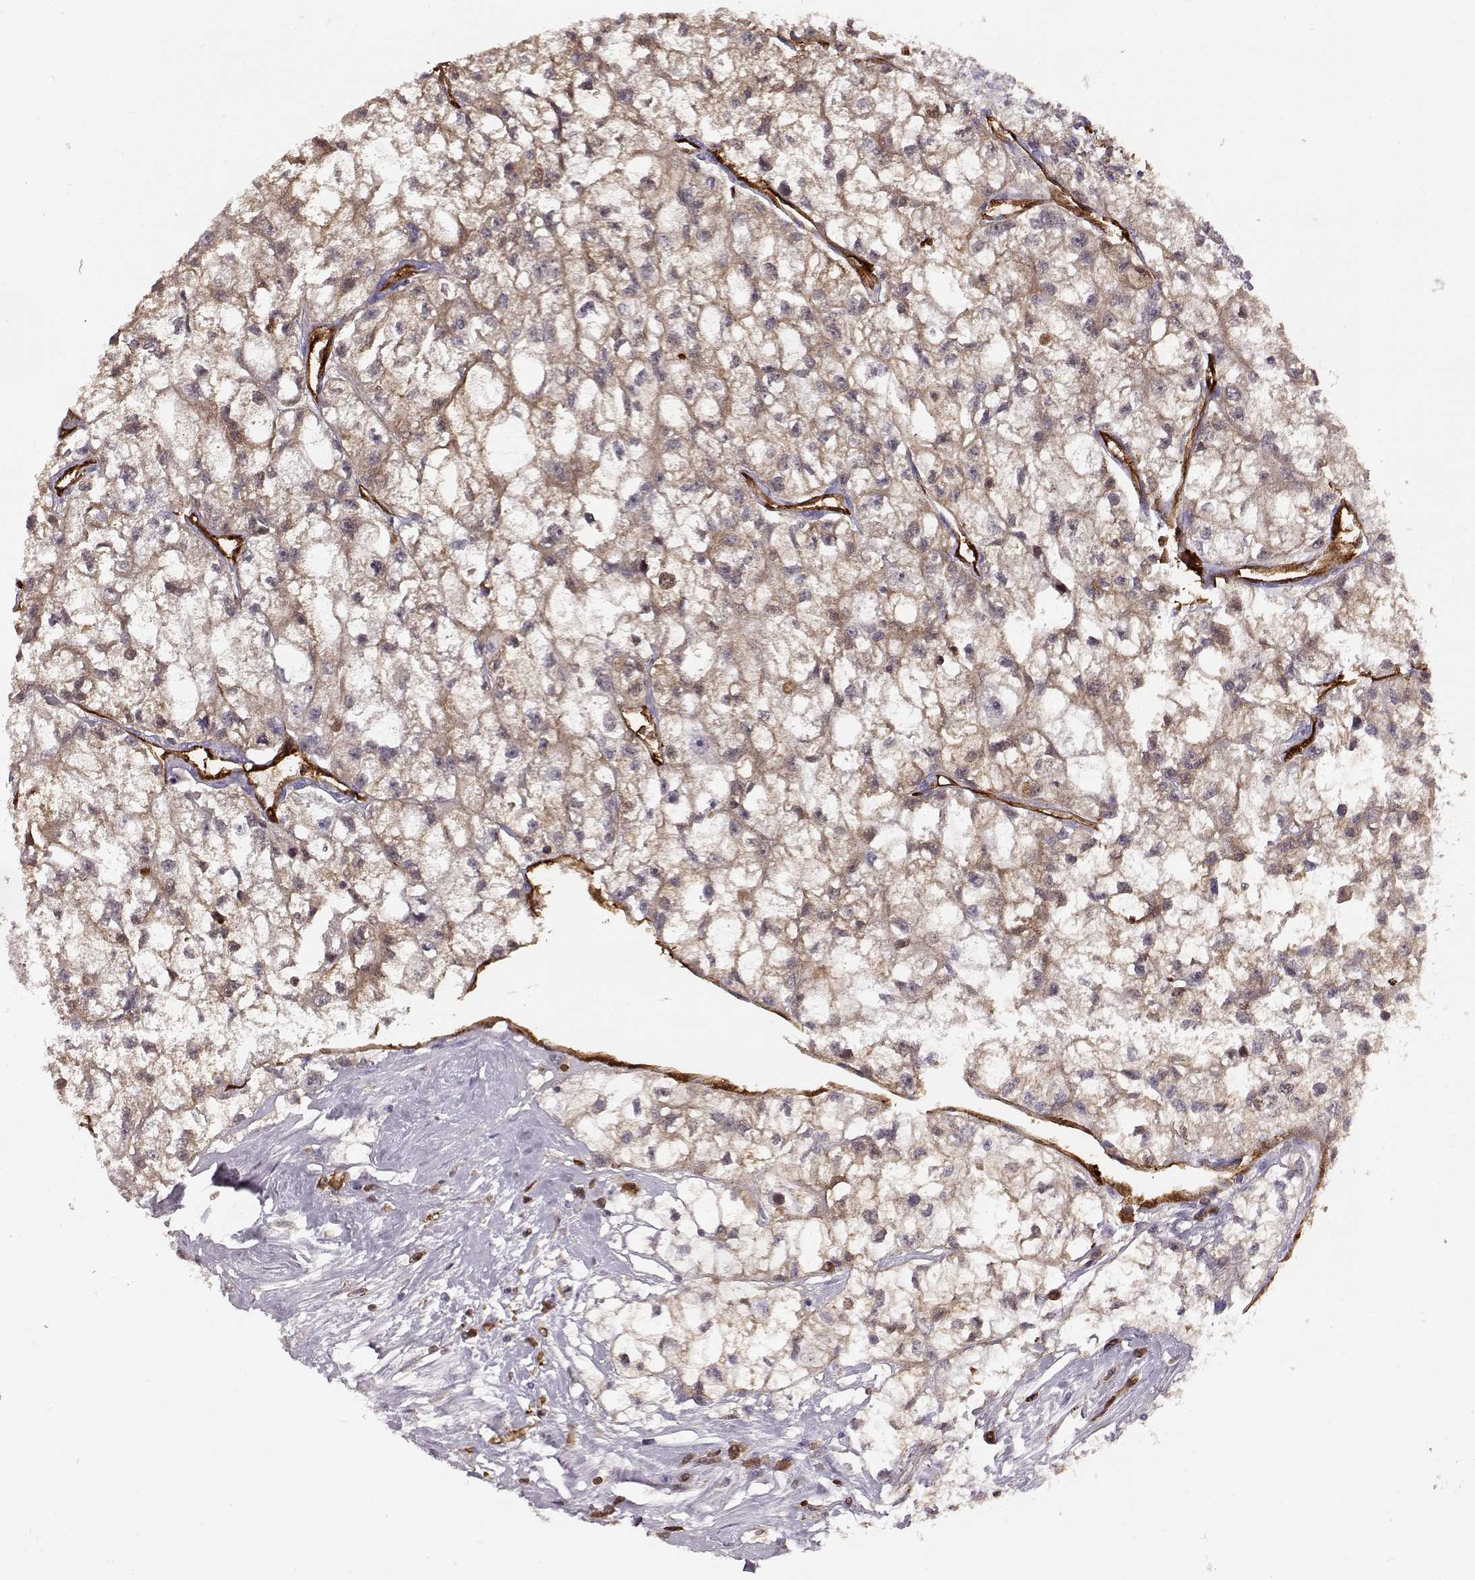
{"staining": {"intensity": "weak", "quantity": ">75%", "location": "cytoplasmic/membranous"}, "tissue": "renal cancer", "cell_type": "Tumor cells", "image_type": "cancer", "snomed": [{"axis": "morphology", "description": "Adenocarcinoma, NOS"}, {"axis": "topography", "description": "Kidney"}], "caption": "Tumor cells demonstrate low levels of weak cytoplasmic/membranous staining in approximately >75% of cells in human renal adenocarcinoma.", "gene": "PNP", "patient": {"sex": "male", "age": 56}}